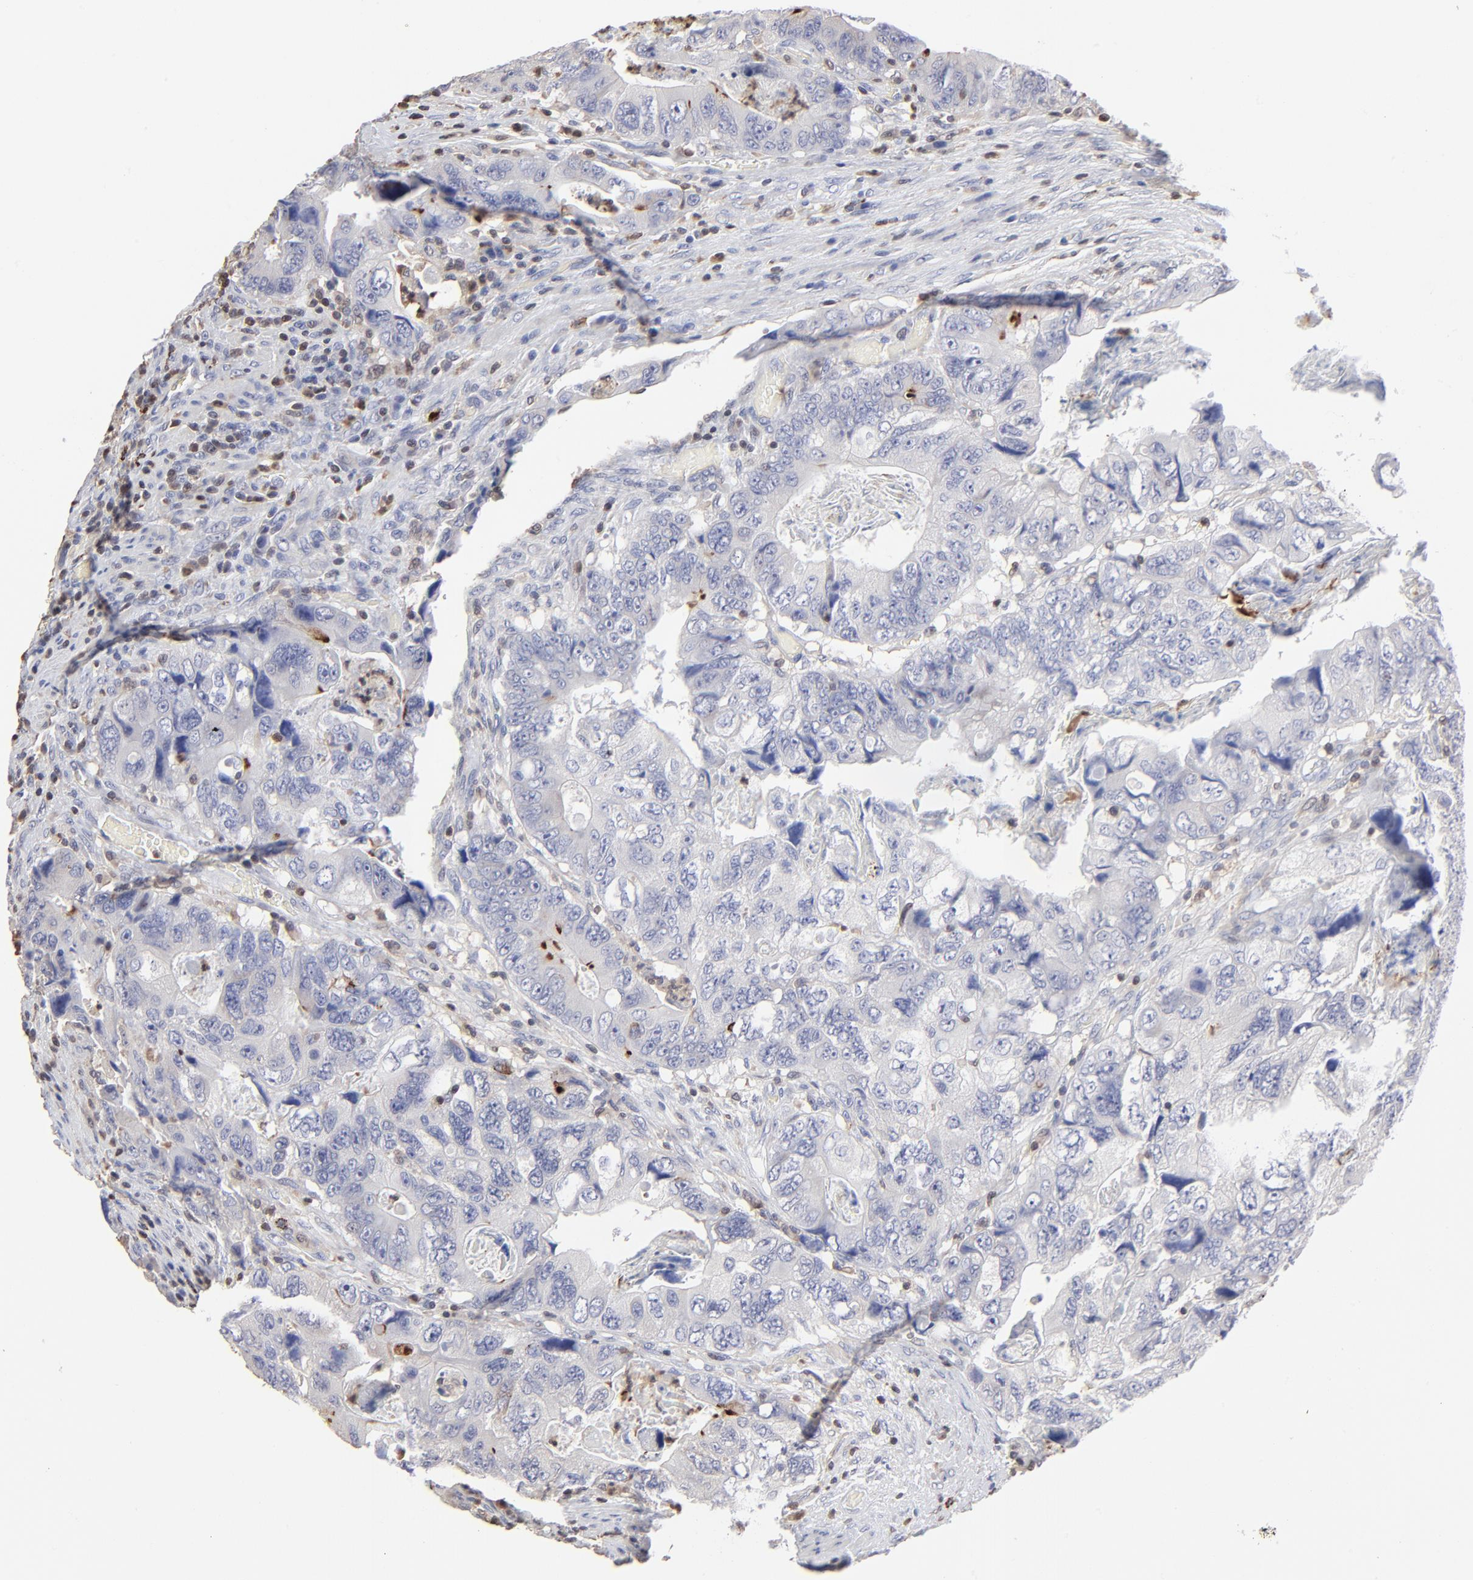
{"staining": {"intensity": "negative", "quantity": "none", "location": "none"}, "tissue": "colorectal cancer", "cell_type": "Tumor cells", "image_type": "cancer", "snomed": [{"axis": "morphology", "description": "Adenocarcinoma, NOS"}, {"axis": "topography", "description": "Rectum"}], "caption": "A high-resolution histopathology image shows IHC staining of colorectal adenocarcinoma, which displays no significant positivity in tumor cells.", "gene": "TBXT", "patient": {"sex": "female", "age": 82}}